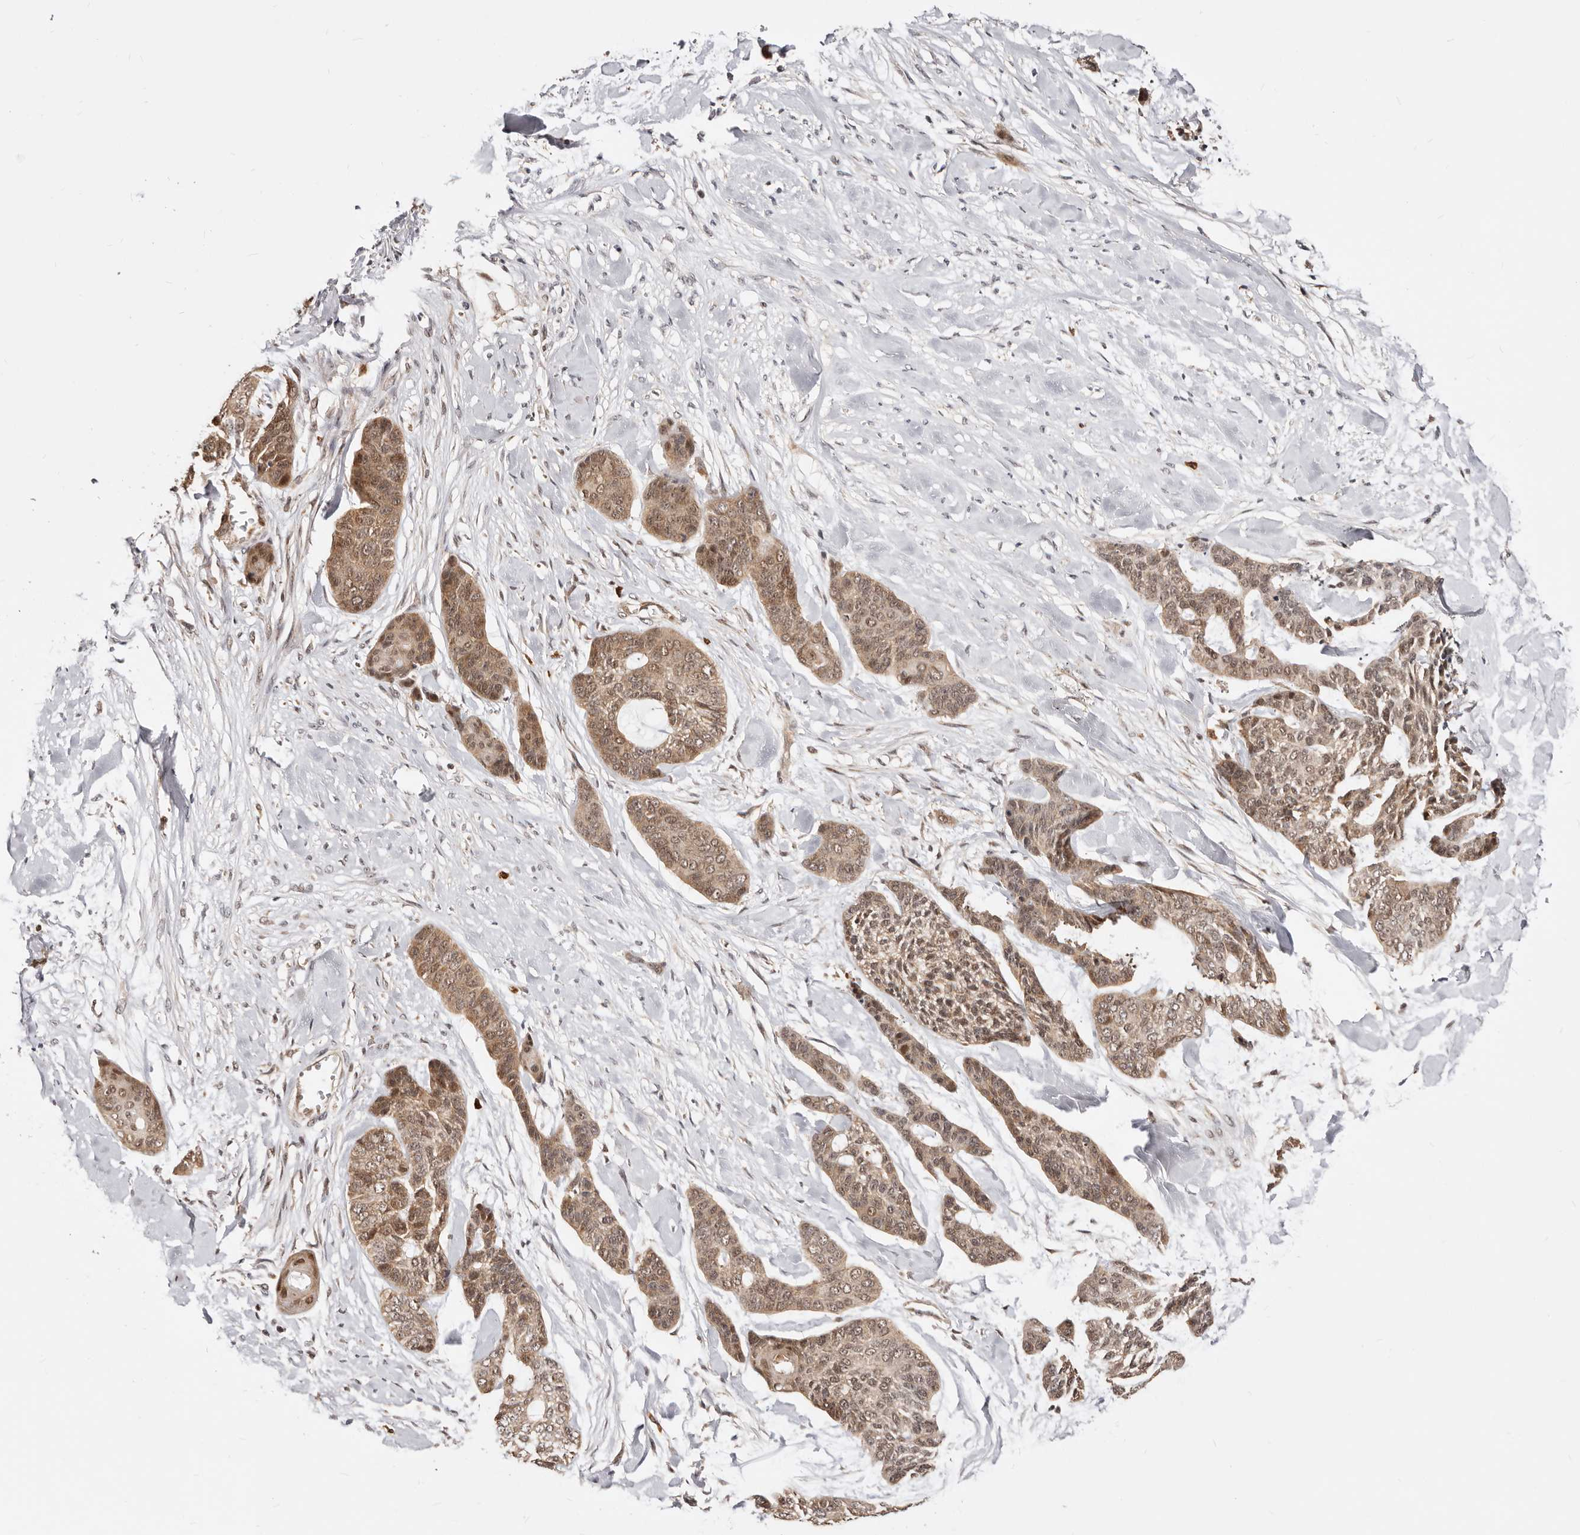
{"staining": {"intensity": "moderate", "quantity": ">75%", "location": "cytoplasmic/membranous,nuclear"}, "tissue": "skin cancer", "cell_type": "Tumor cells", "image_type": "cancer", "snomed": [{"axis": "morphology", "description": "Basal cell carcinoma"}, {"axis": "topography", "description": "Skin"}], "caption": "DAB immunohistochemical staining of skin basal cell carcinoma reveals moderate cytoplasmic/membranous and nuclear protein positivity in about >75% of tumor cells.", "gene": "SEC14L1", "patient": {"sex": "female", "age": 64}}